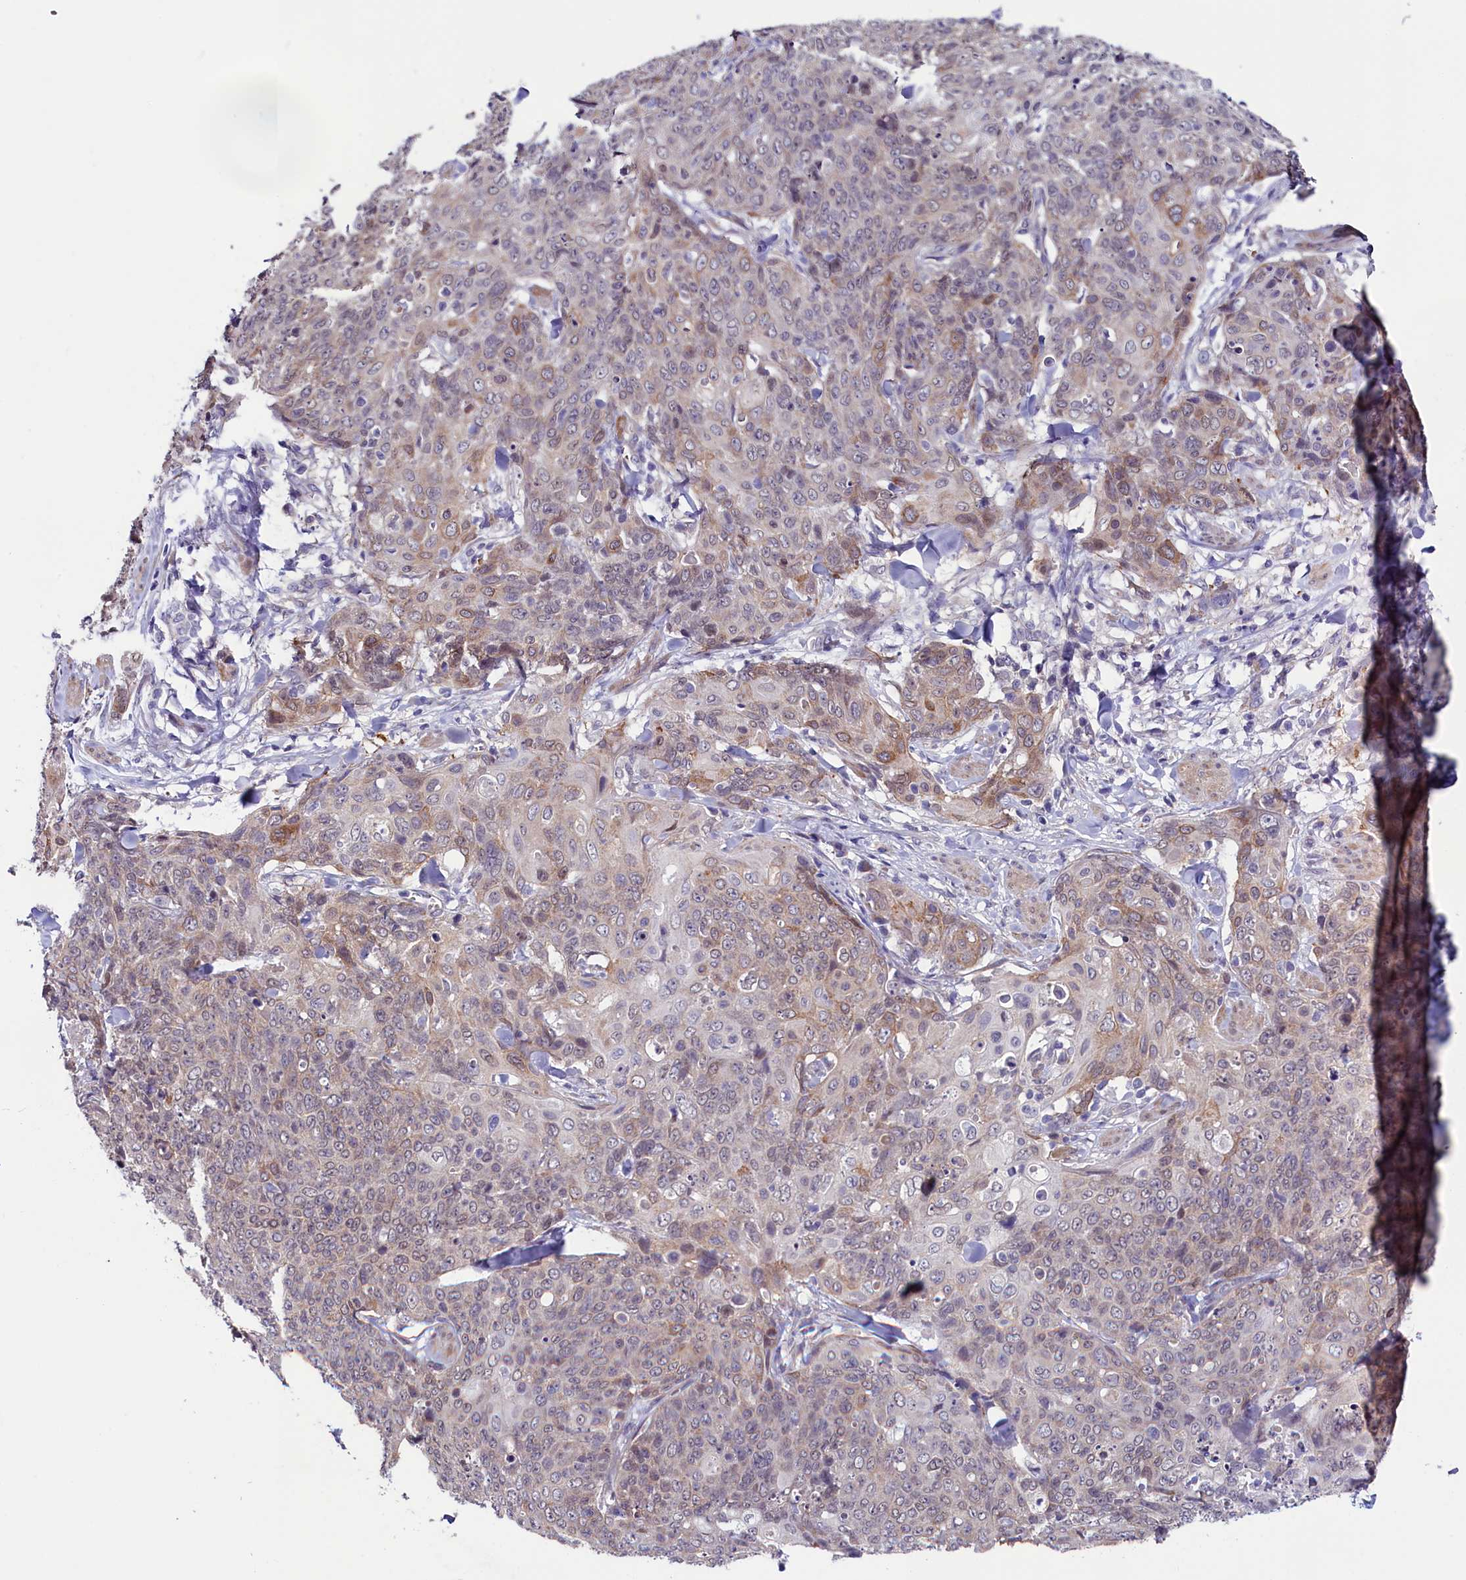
{"staining": {"intensity": "weak", "quantity": ">75%", "location": "cytoplasmic/membranous"}, "tissue": "skin cancer", "cell_type": "Tumor cells", "image_type": "cancer", "snomed": [{"axis": "morphology", "description": "Squamous cell carcinoma, NOS"}, {"axis": "topography", "description": "Skin"}, {"axis": "topography", "description": "Vulva"}], "caption": "Immunohistochemistry staining of skin cancer (squamous cell carcinoma), which reveals low levels of weak cytoplasmic/membranous expression in about >75% of tumor cells indicating weak cytoplasmic/membranous protein positivity. The staining was performed using DAB (brown) for protein detection and nuclei were counterstained in hematoxylin (blue).", "gene": "SLC39A6", "patient": {"sex": "female", "age": 85}}